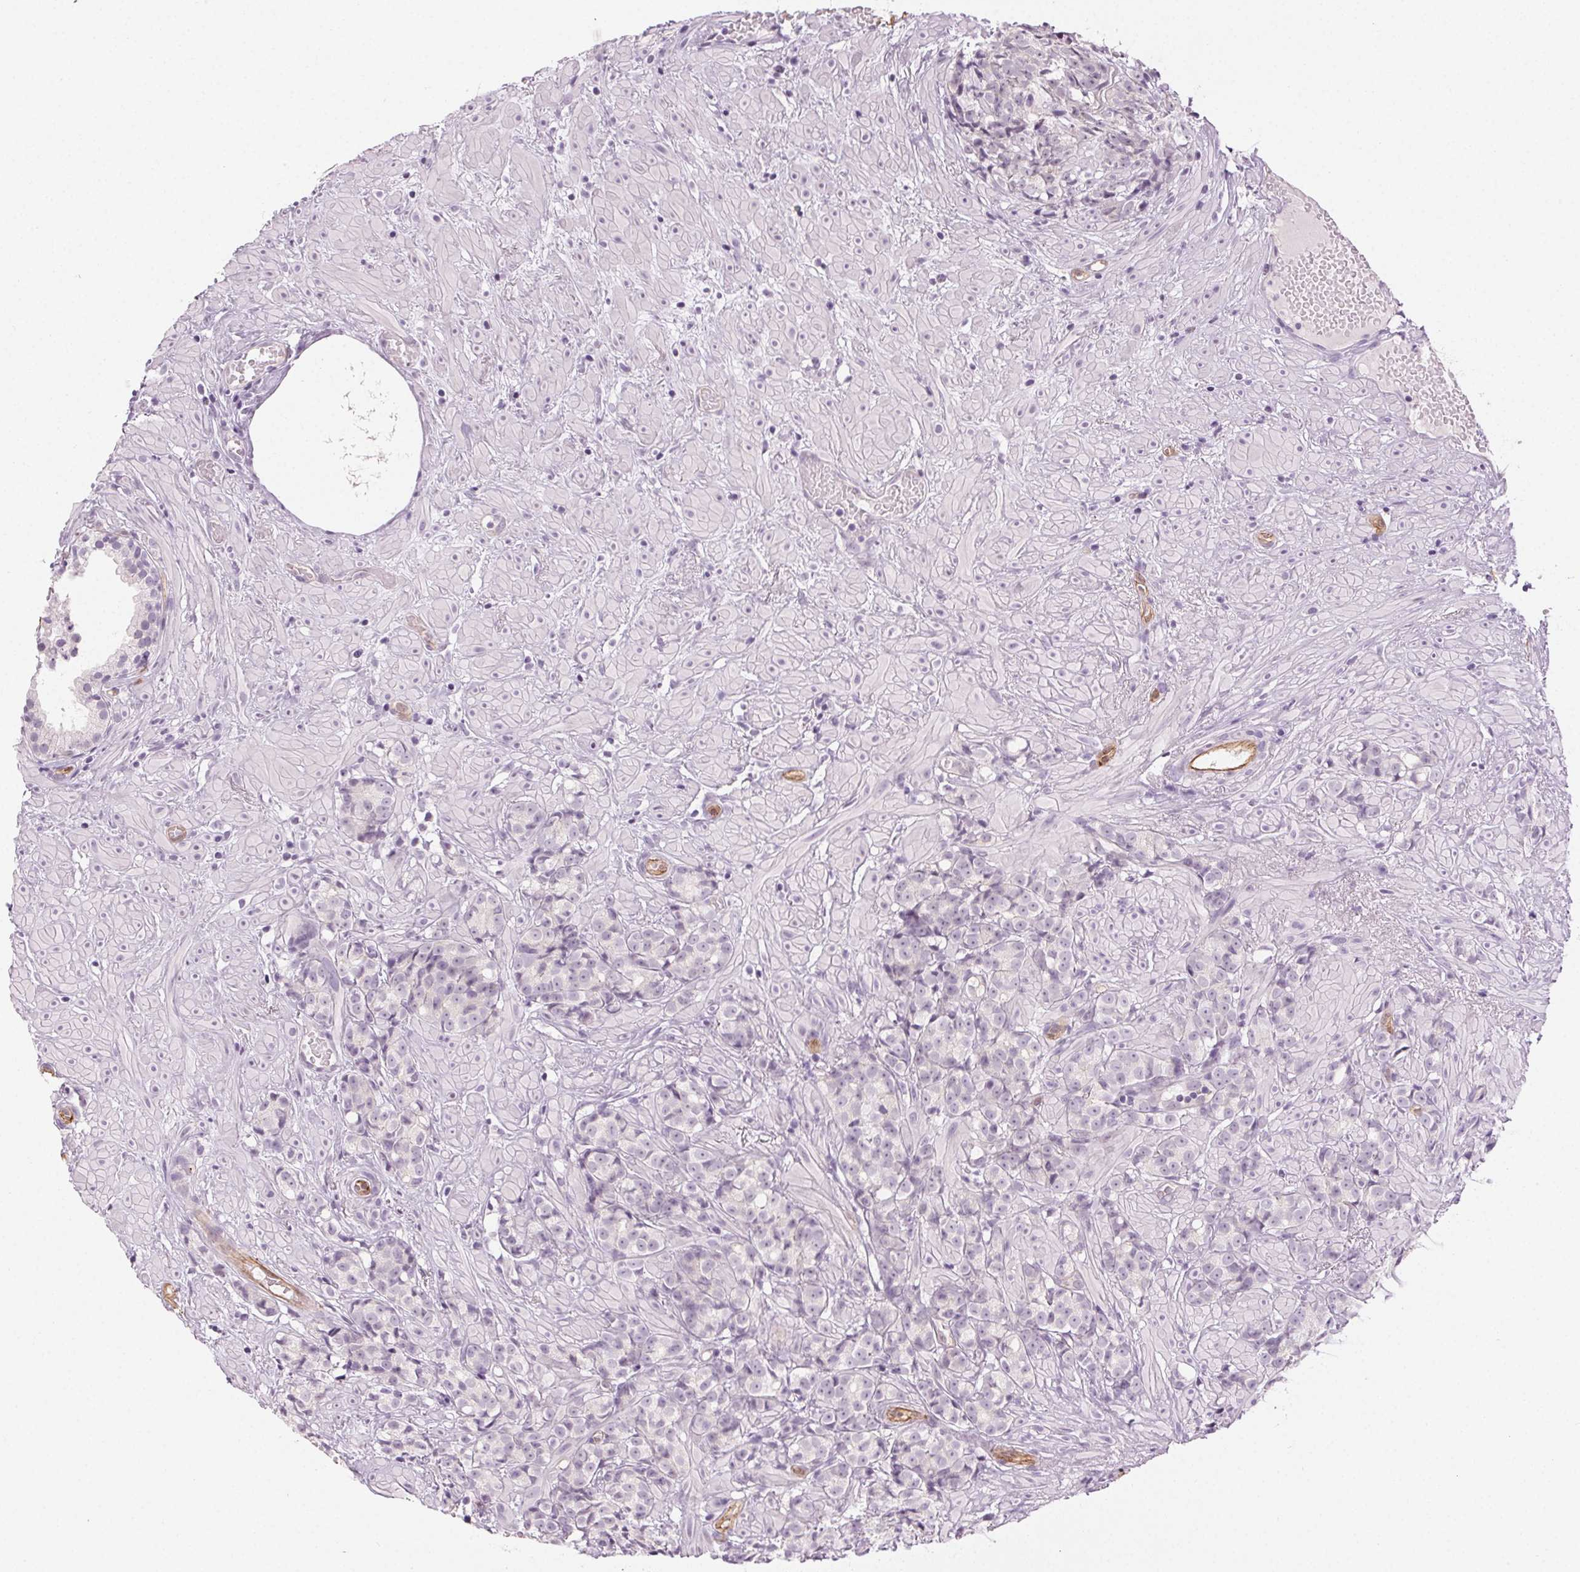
{"staining": {"intensity": "negative", "quantity": "none", "location": "none"}, "tissue": "prostate cancer", "cell_type": "Tumor cells", "image_type": "cancer", "snomed": [{"axis": "morphology", "description": "Adenocarcinoma, High grade"}, {"axis": "topography", "description": "Prostate"}], "caption": "The micrograph displays no staining of tumor cells in prostate high-grade adenocarcinoma.", "gene": "AIF1L", "patient": {"sex": "male", "age": 81}}